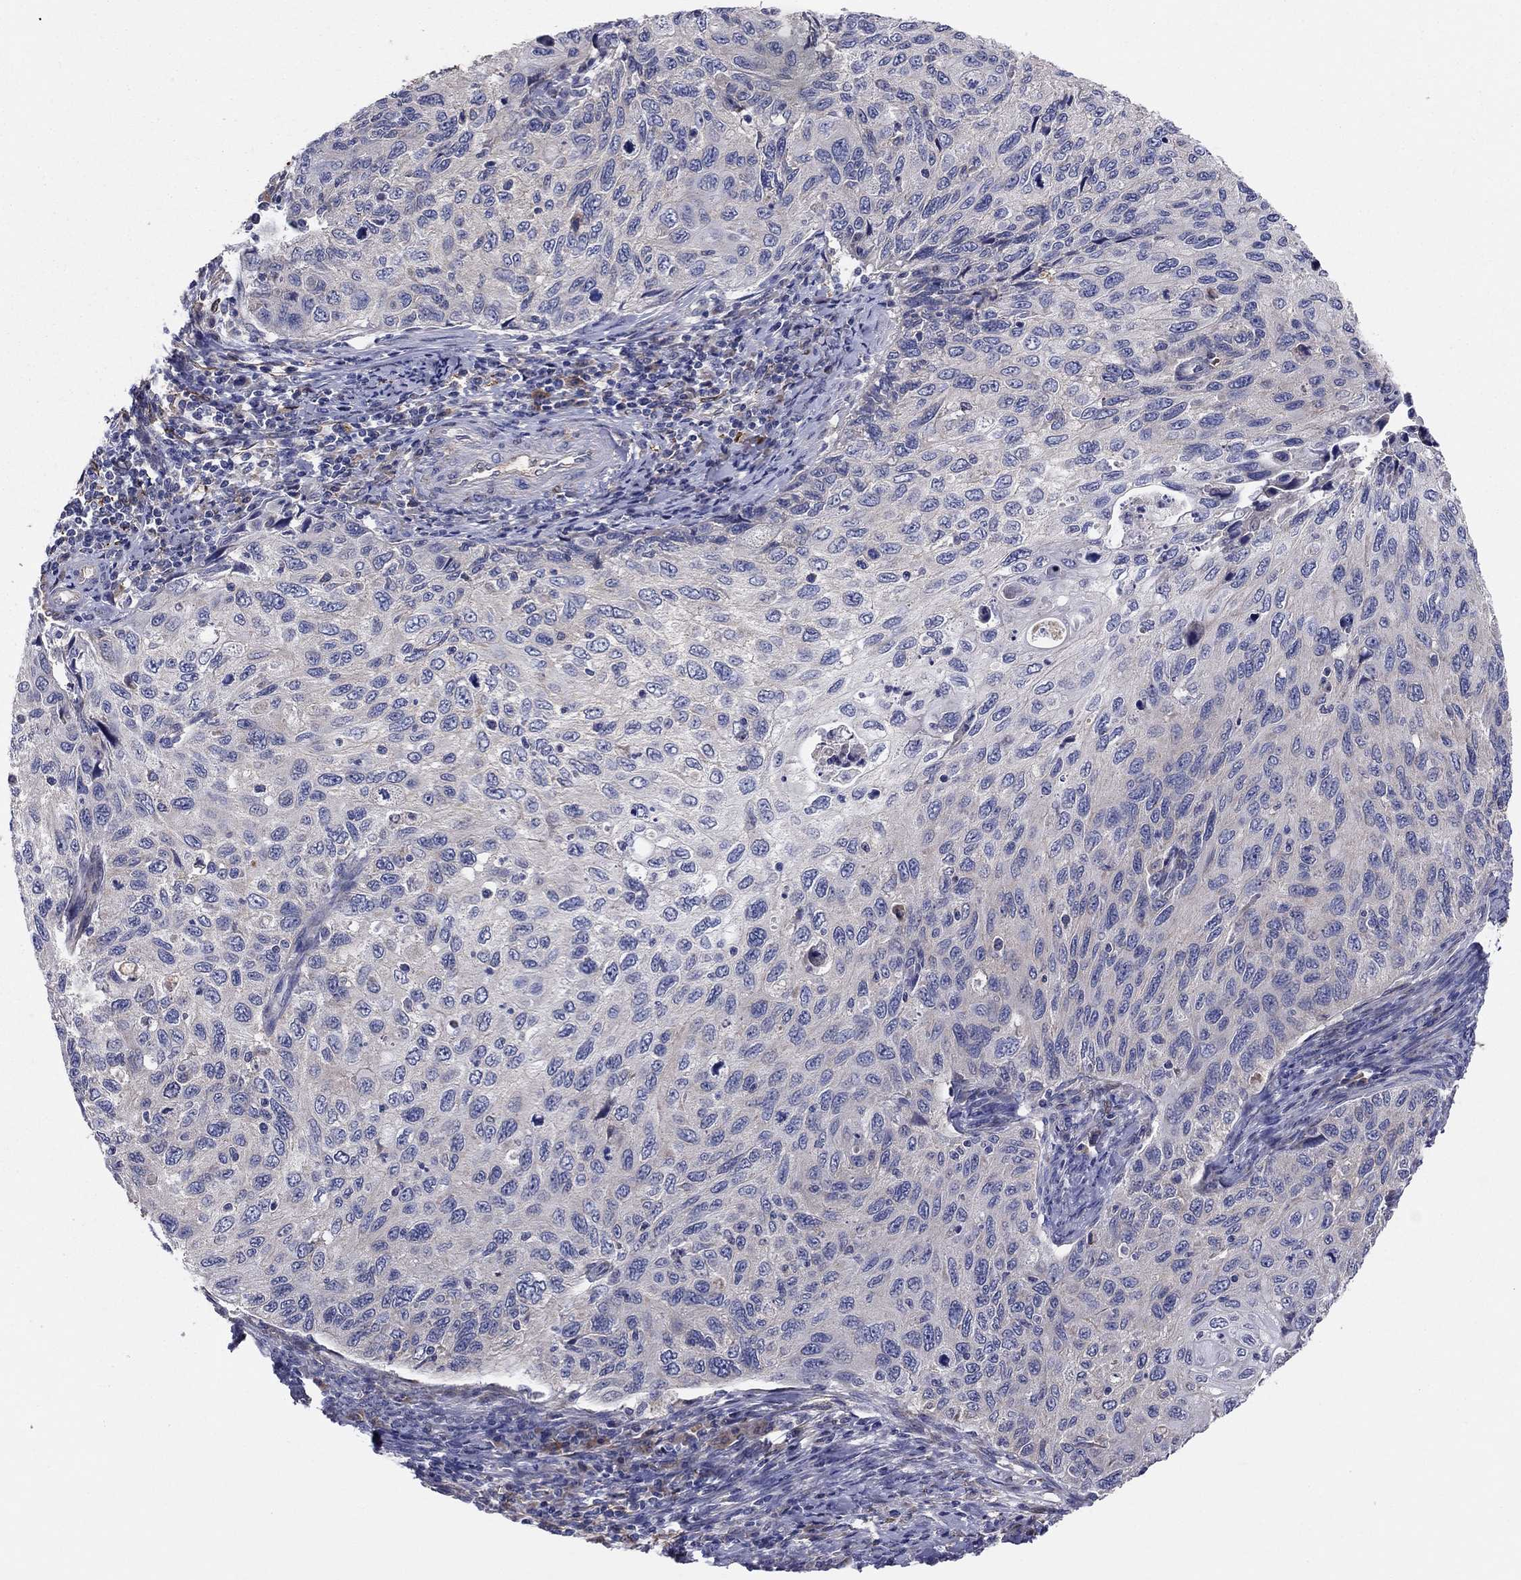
{"staining": {"intensity": "negative", "quantity": "none", "location": "none"}, "tissue": "cervical cancer", "cell_type": "Tumor cells", "image_type": "cancer", "snomed": [{"axis": "morphology", "description": "Squamous cell carcinoma, NOS"}, {"axis": "topography", "description": "Cervix"}], "caption": "This photomicrograph is of cervical squamous cell carcinoma stained with immunohistochemistry to label a protein in brown with the nuclei are counter-stained blue. There is no positivity in tumor cells. (DAB immunohistochemistry visualized using brightfield microscopy, high magnification).", "gene": "EMP2", "patient": {"sex": "female", "age": 70}}